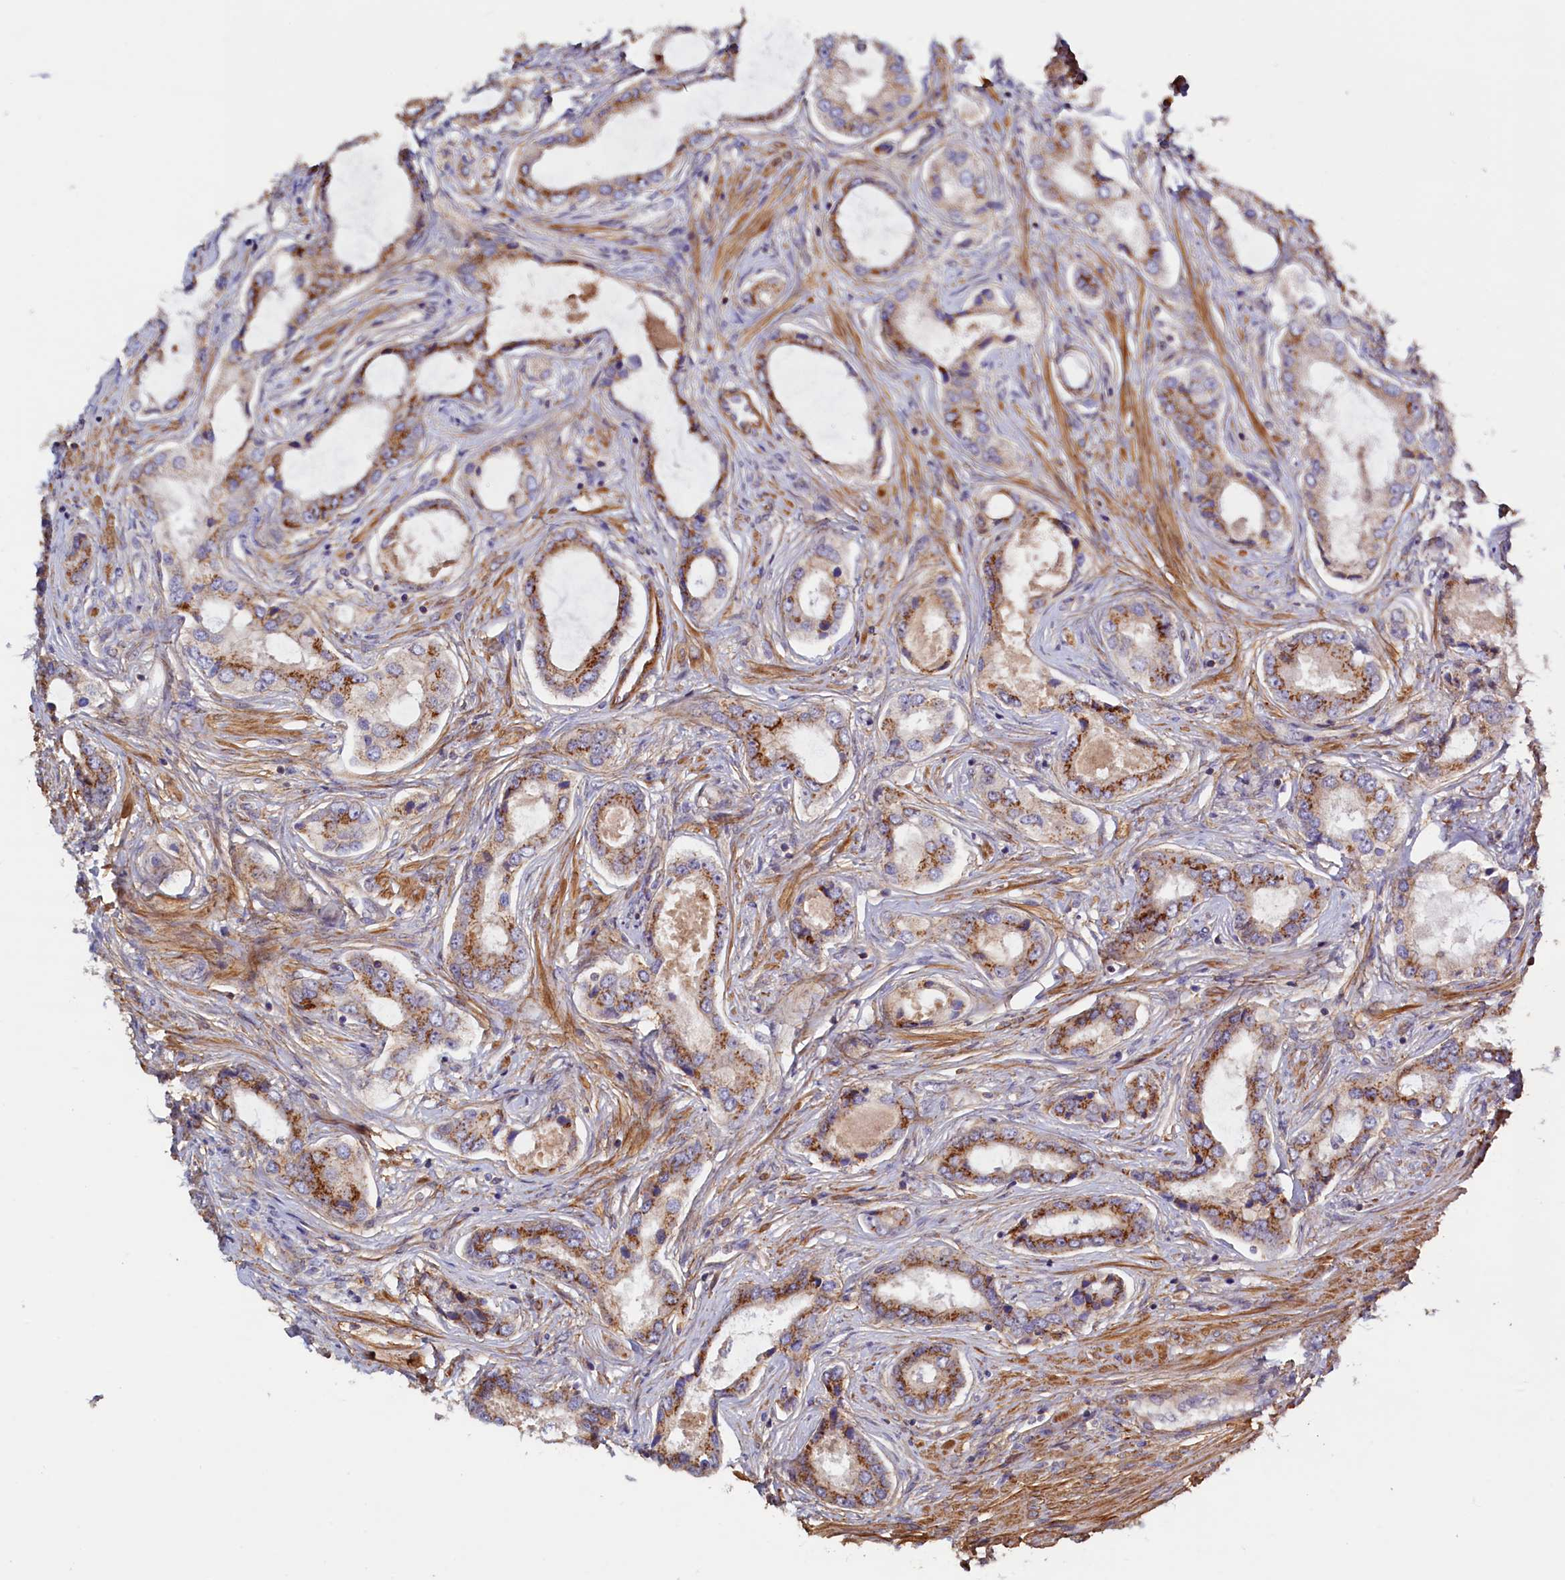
{"staining": {"intensity": "moderate", "quantity": ">75%", "location": "cytoplasmic/membranous"}, "tissue": "prostate cancer", "cell_type": "Tumor cells", "image_type": "cancer", "snomed": [{"axis": "morphology", "description": "Adenocarcinoma, Low grade"}, {"axis": "topography", "description": "Prostate"}], "caption": "A brown stain labels moderate cytoplasmic/membranous positivity of a protein in prostate cancer tumor cells.", "gene": "DUOXA1", "patient": {"sex": "male", "age": 68}}